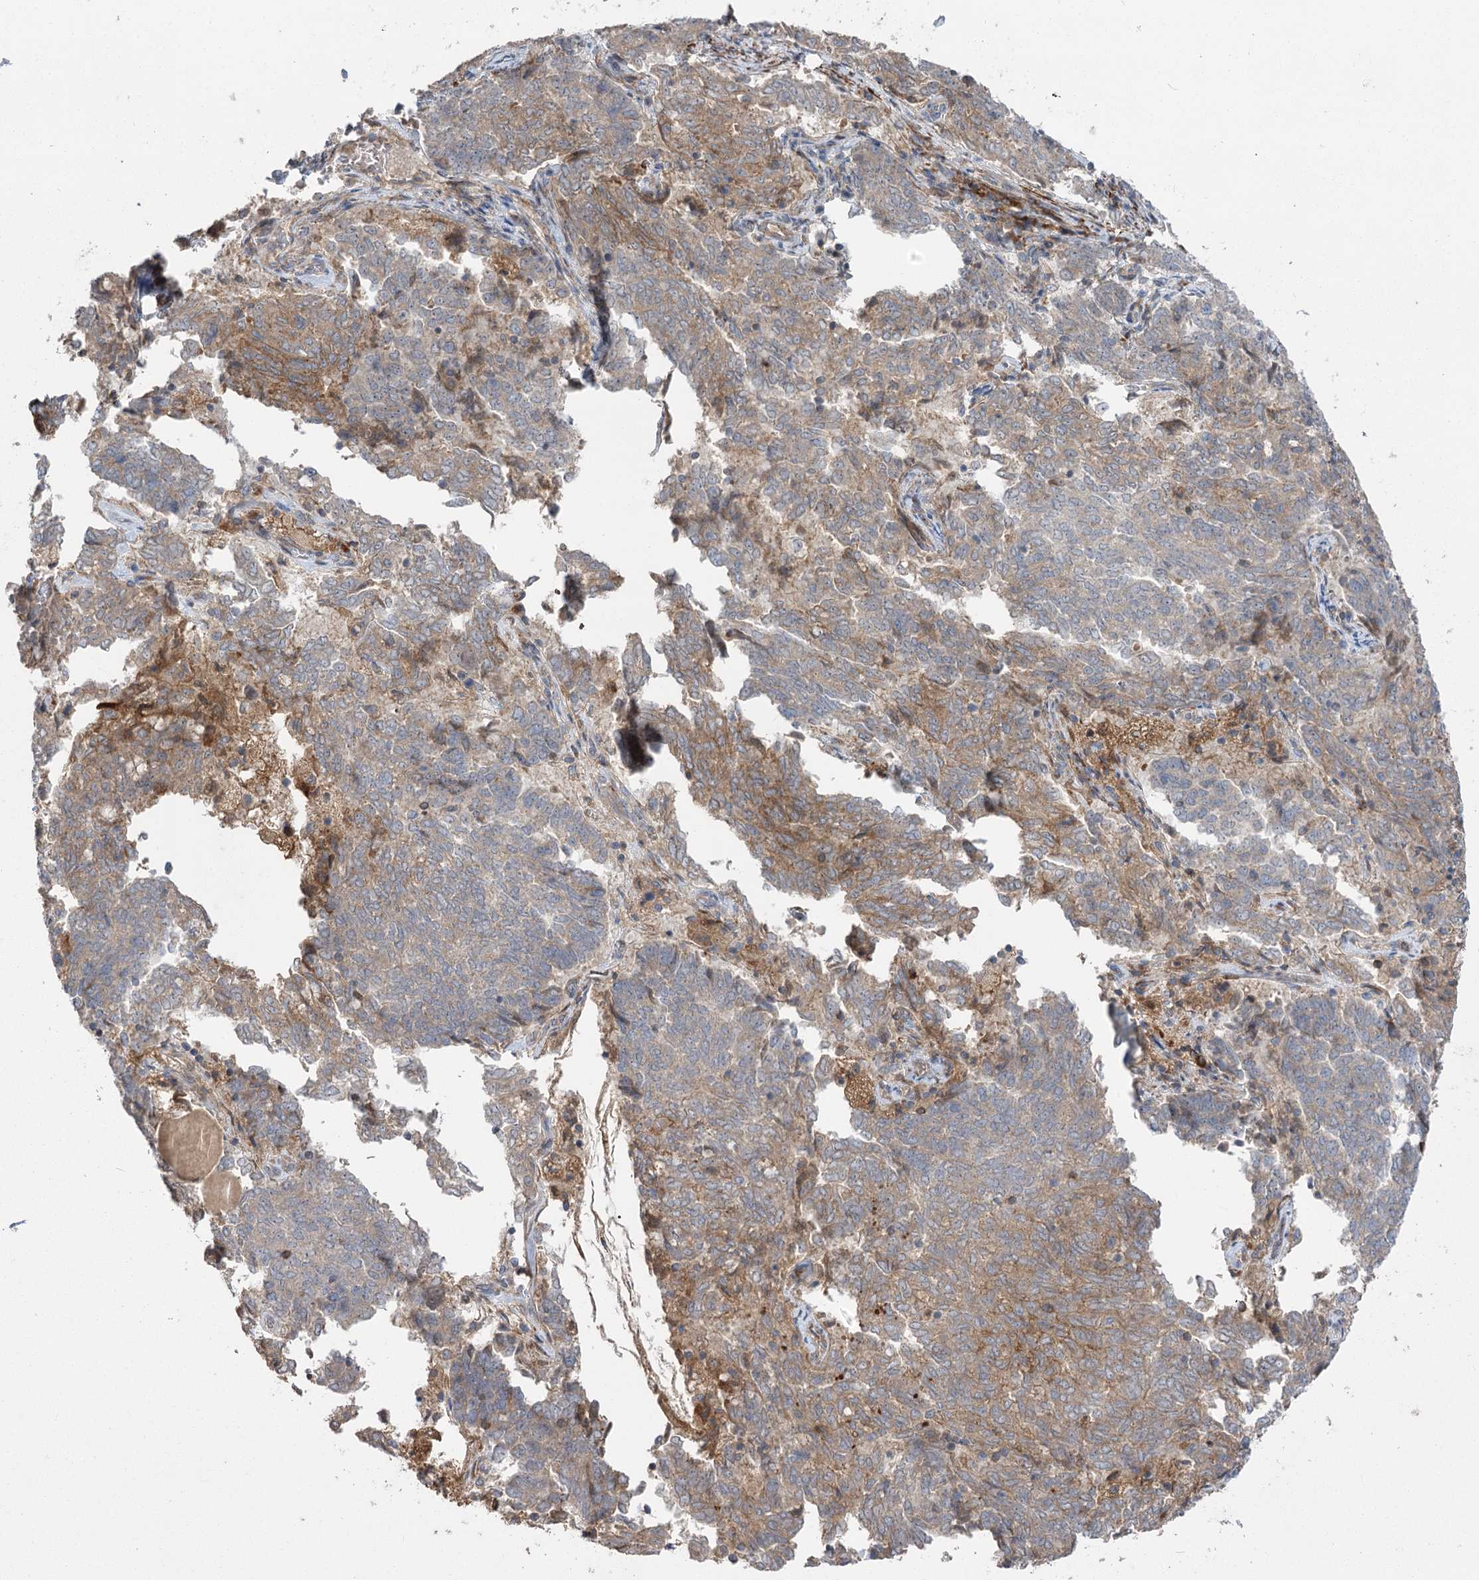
{"staining": {"intensity": "moderate", "quantity": "25%-75%", "location": "cytoplasmic/membranous"}, "tissue": "endometrial cancer", "cell_type": "Tumor cells", "image_type": "cancer", "snomed": [{"axis": "morphology", "description": "Adenocarcinoma, NOS"}, {"axis": "topography", "description": "Endometrium"}], "caption": "Tumor cells show medium levels of moderate cytoplasmic/membranous staining in approximately 25%-75% of cells in human endometrial adenocarcinoma.", "gene": "KCNN2", "patient": {"sex": "female", "age": 80}}